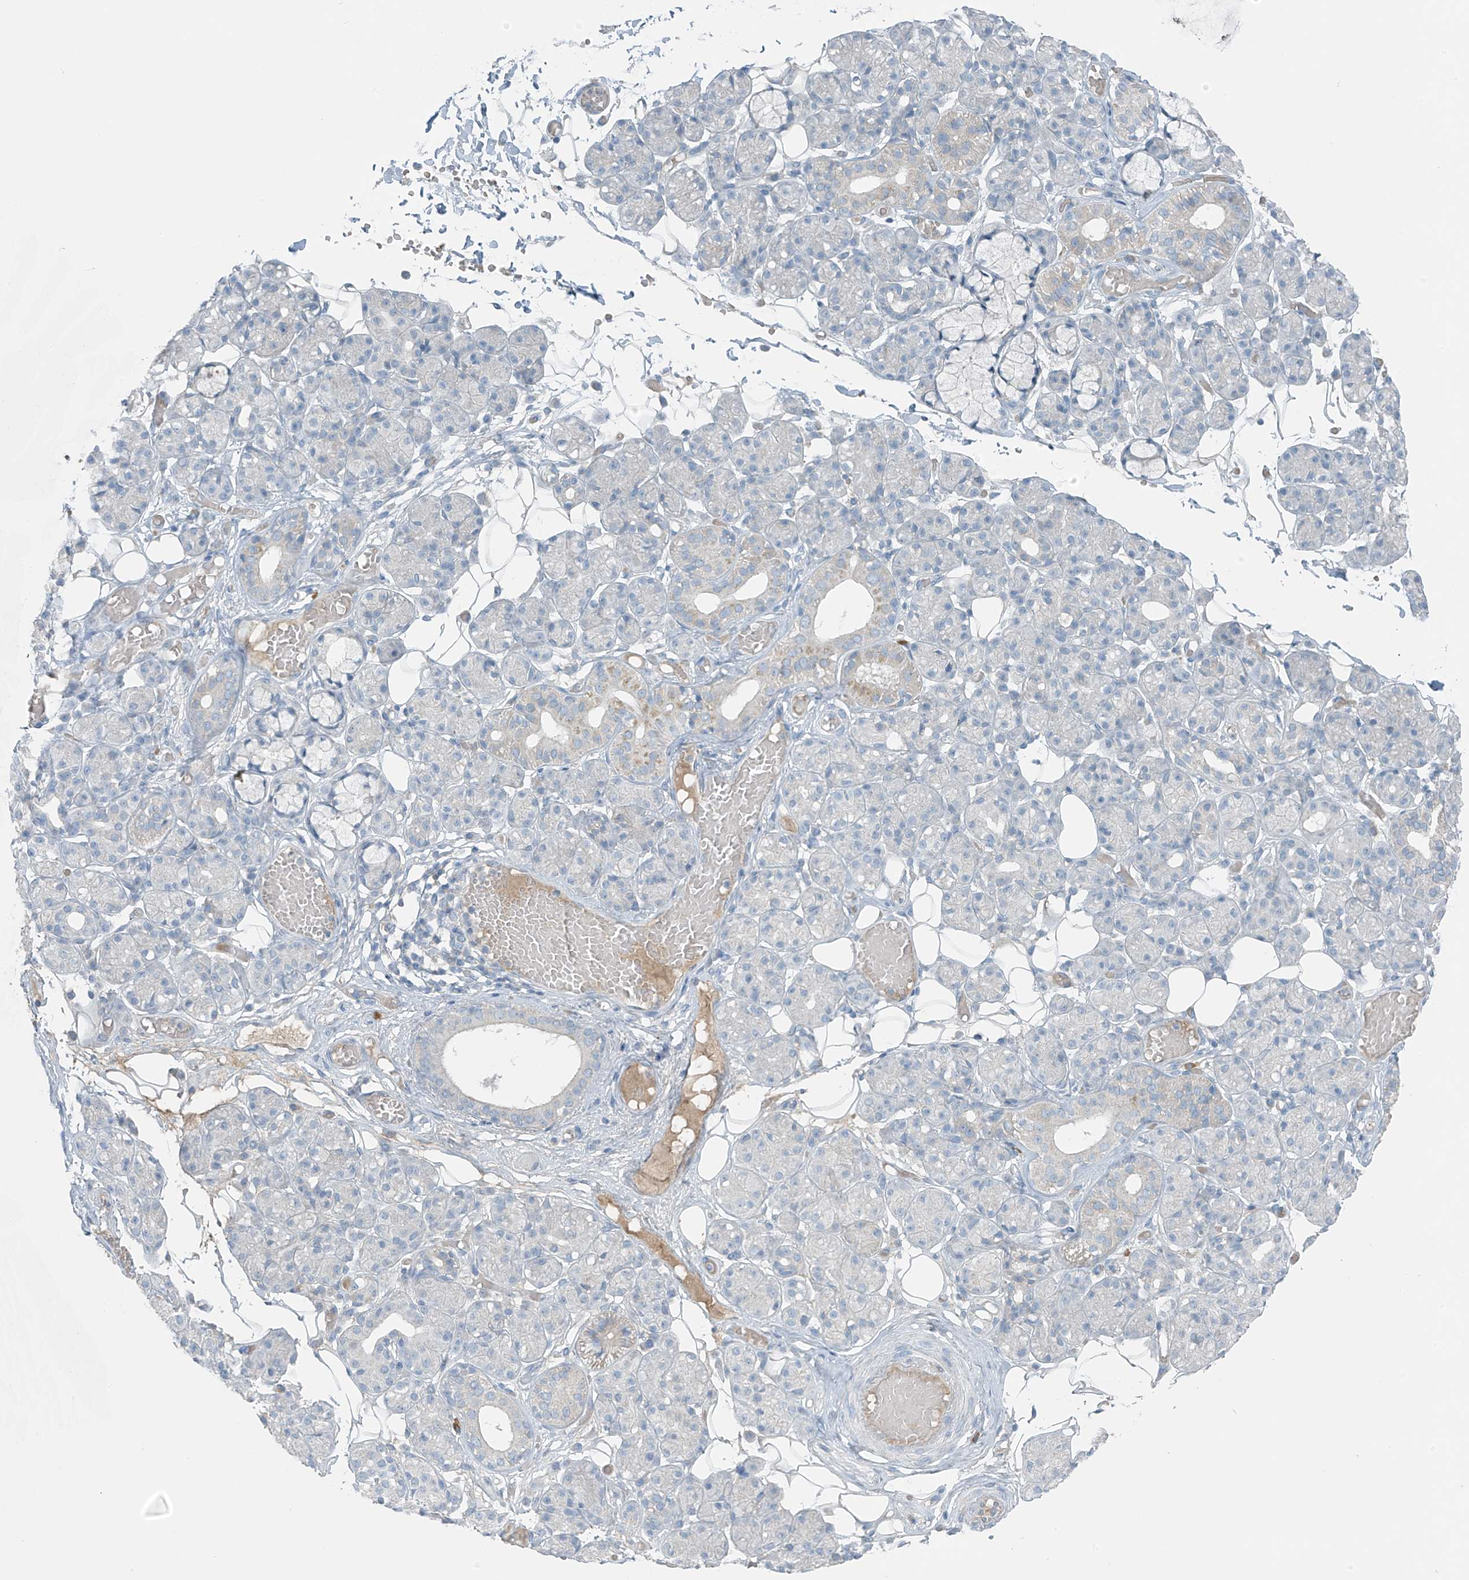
{"staining": {"intensity": "negative", "quantity": "none", "location": "none"}, "tissue": "salivary gland", "cell_type": "Glandular cells", "image_type": "normal", "snomed": [{"axis": "morphology", "description": "Normal tissue, NOS"}, {"axis": "topography", "description": "Salivary gland"}], "caption": "A histopathology image of human salivary gland is negative for staining in glandular cells. (DAB (3,3'-diaminobenzidine) IHC visualized using brightfield microscopy, high magnification).", "gene": "FAM131C", "patient": {"sex": "male", "age": 63}}